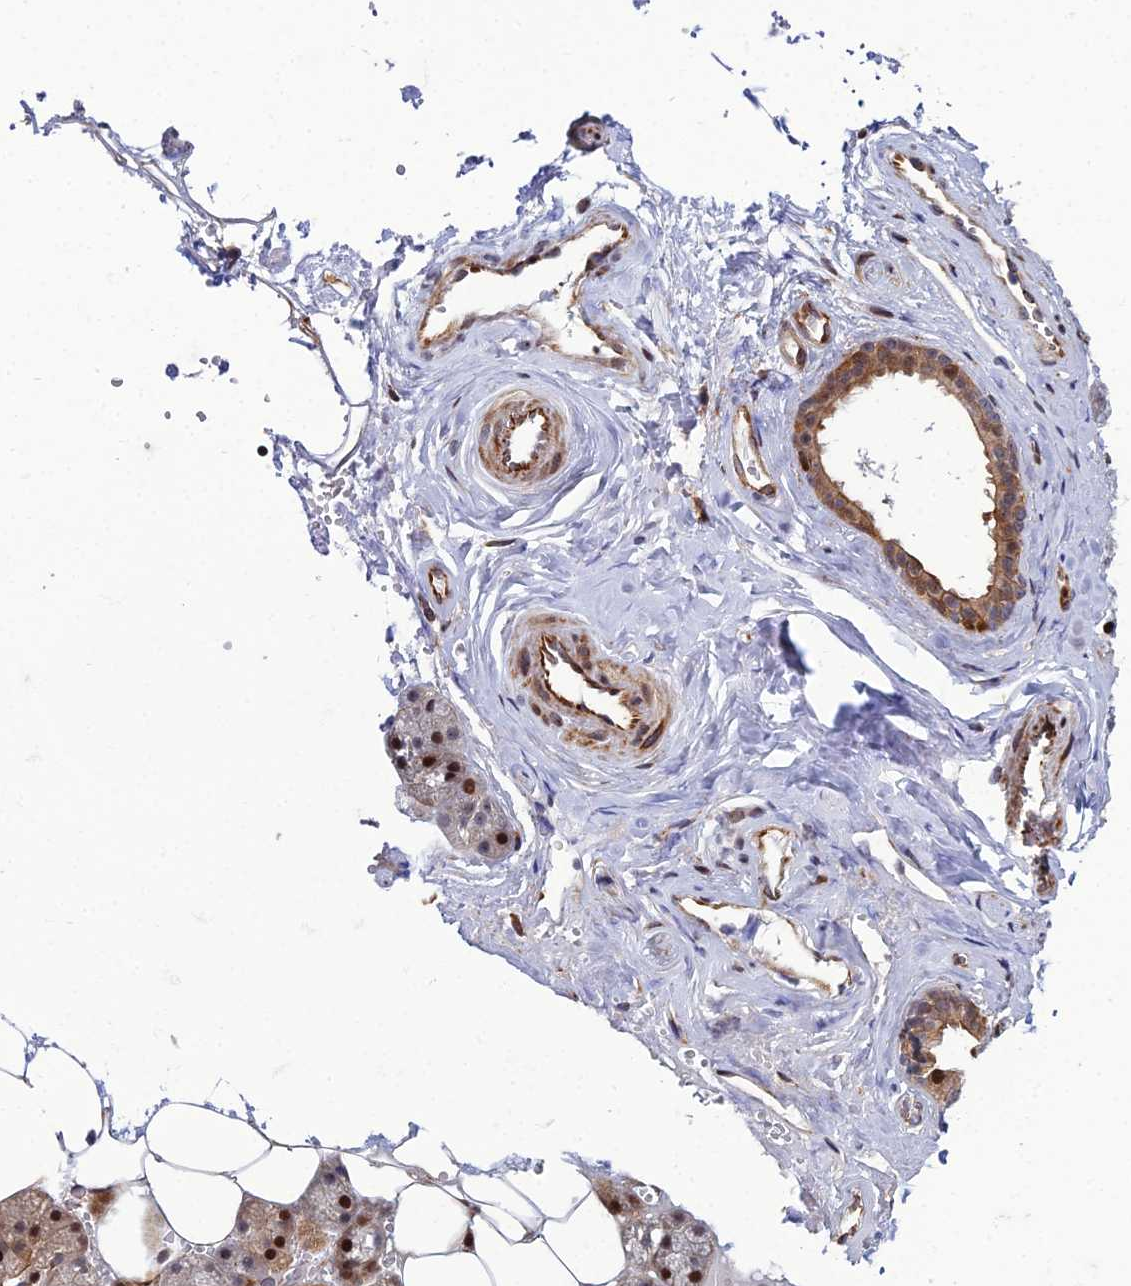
{"staining": {"intensity": "strong", "quantity": ">75%", "location": "cytoplasmic/membranous,nuclear"}, "tissue": "salivary gland", "cell_type": "Glandular cells", "image_type": "normal", "snomed": [{"axis": "morphology", "description": "Normal tissue, NOS"}, {"axis": "topography", "description": "Salivary gland"}], "caption": "IHC (DAB (3,3'-diaminobenzidine)) staining of unremarkable human salivary gland displays strong cytoplasmic/membranous,nuclear protein positivity in approximately >75% of glandular cells.", "gene": "ZNF668", "patient": {"sex": "male", "age": 62}}